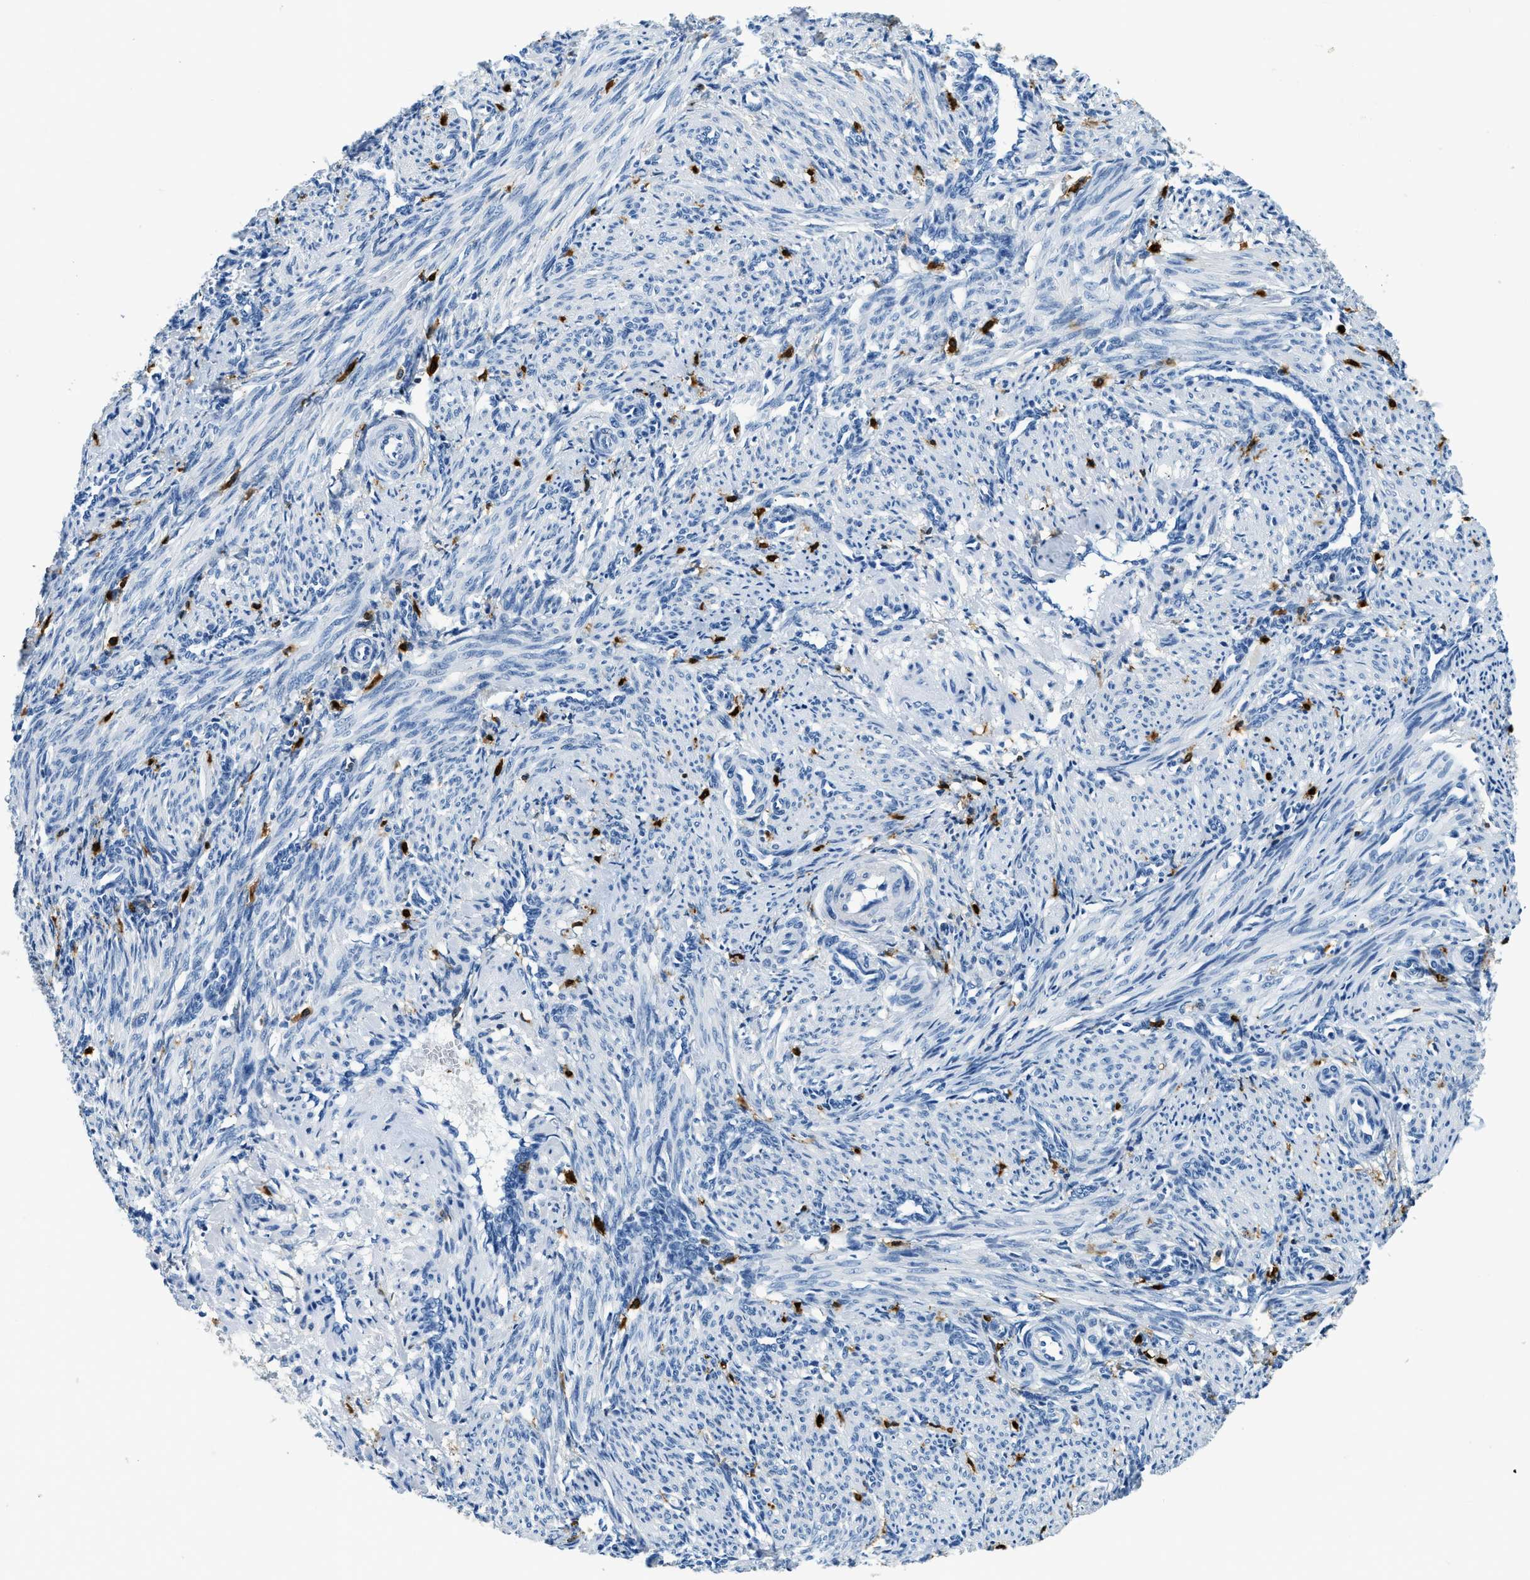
{"staining": {"intensity": "negative", "quantity": "none", "location": "none"}, "tissue": "smooth muscle", "cell_type": "Smooth muscle cells", "image_type": "normal", "snomed": [{"axis": "morphology", "description": "Normal tissue, NOS"}, {"axis": "topography", "description": "Endometrium"}], "caption": "Immunohistochemistry image of benign smooth muscle: human smooth muscle stained with DAB shows no significant protein staining in smooth muscle cells. (Stains: DAB immunohistochemistry with hematoxylin counter stain, Microscopy: brightfield microscopy at high magnification).", "gene": "CAPG", "patient": {"sex": "female", "age": 33}}